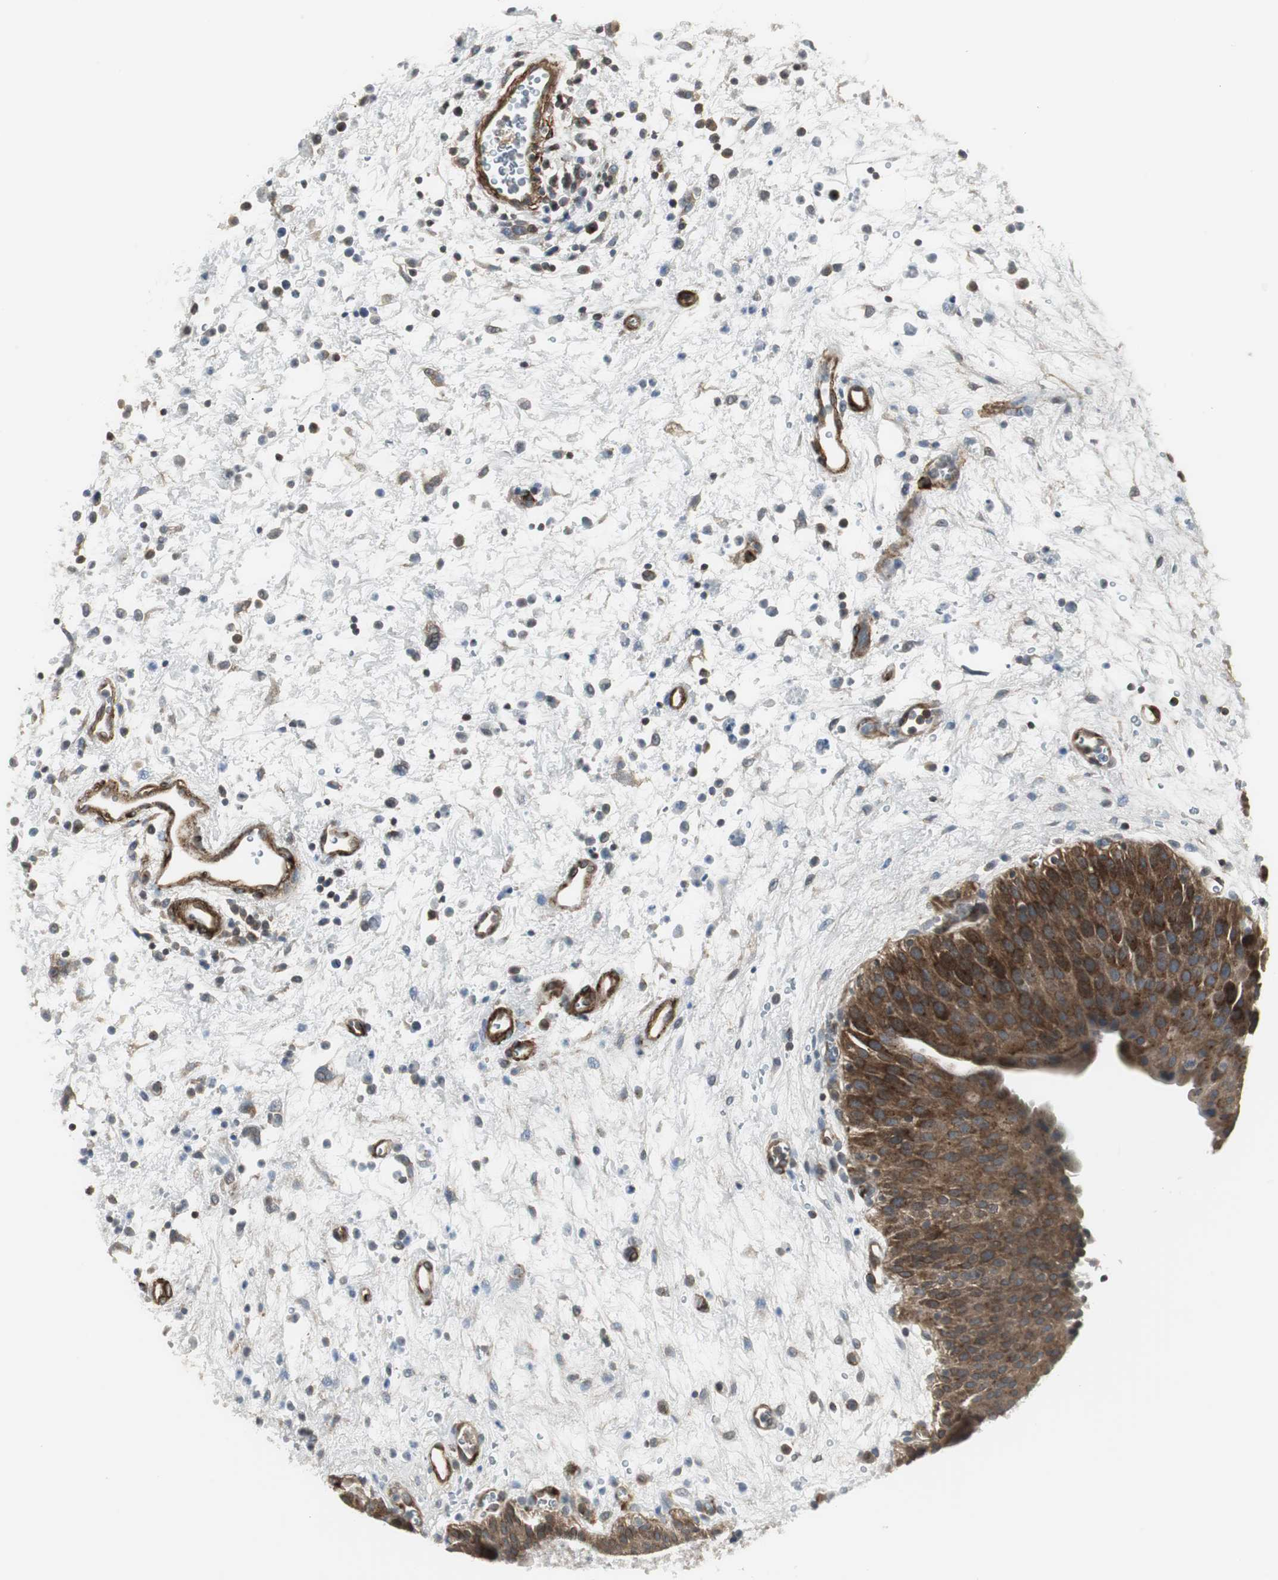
{"staining": {"intensity": "strong", "quantity": ">75%", "location": "cytoplasmic/membranous"}, "tissue": "urinary bladder", "cell_type": "Urothelial cells", "image_type": "normal", "snomed": [{"axis": "morphology", "description": "Normal tissue, NOS"}, {"axis": "morphology", "description": "Dysplasia, NOS"}, {"axis": "topography", "description": "Urinary bladder"}], "caption": "Human urinary bladder stained with a protein marker exhibits strong staining in urothelial cells.", "gene": "SCYL3", "patient": {"sex": "male", "age": 35}}